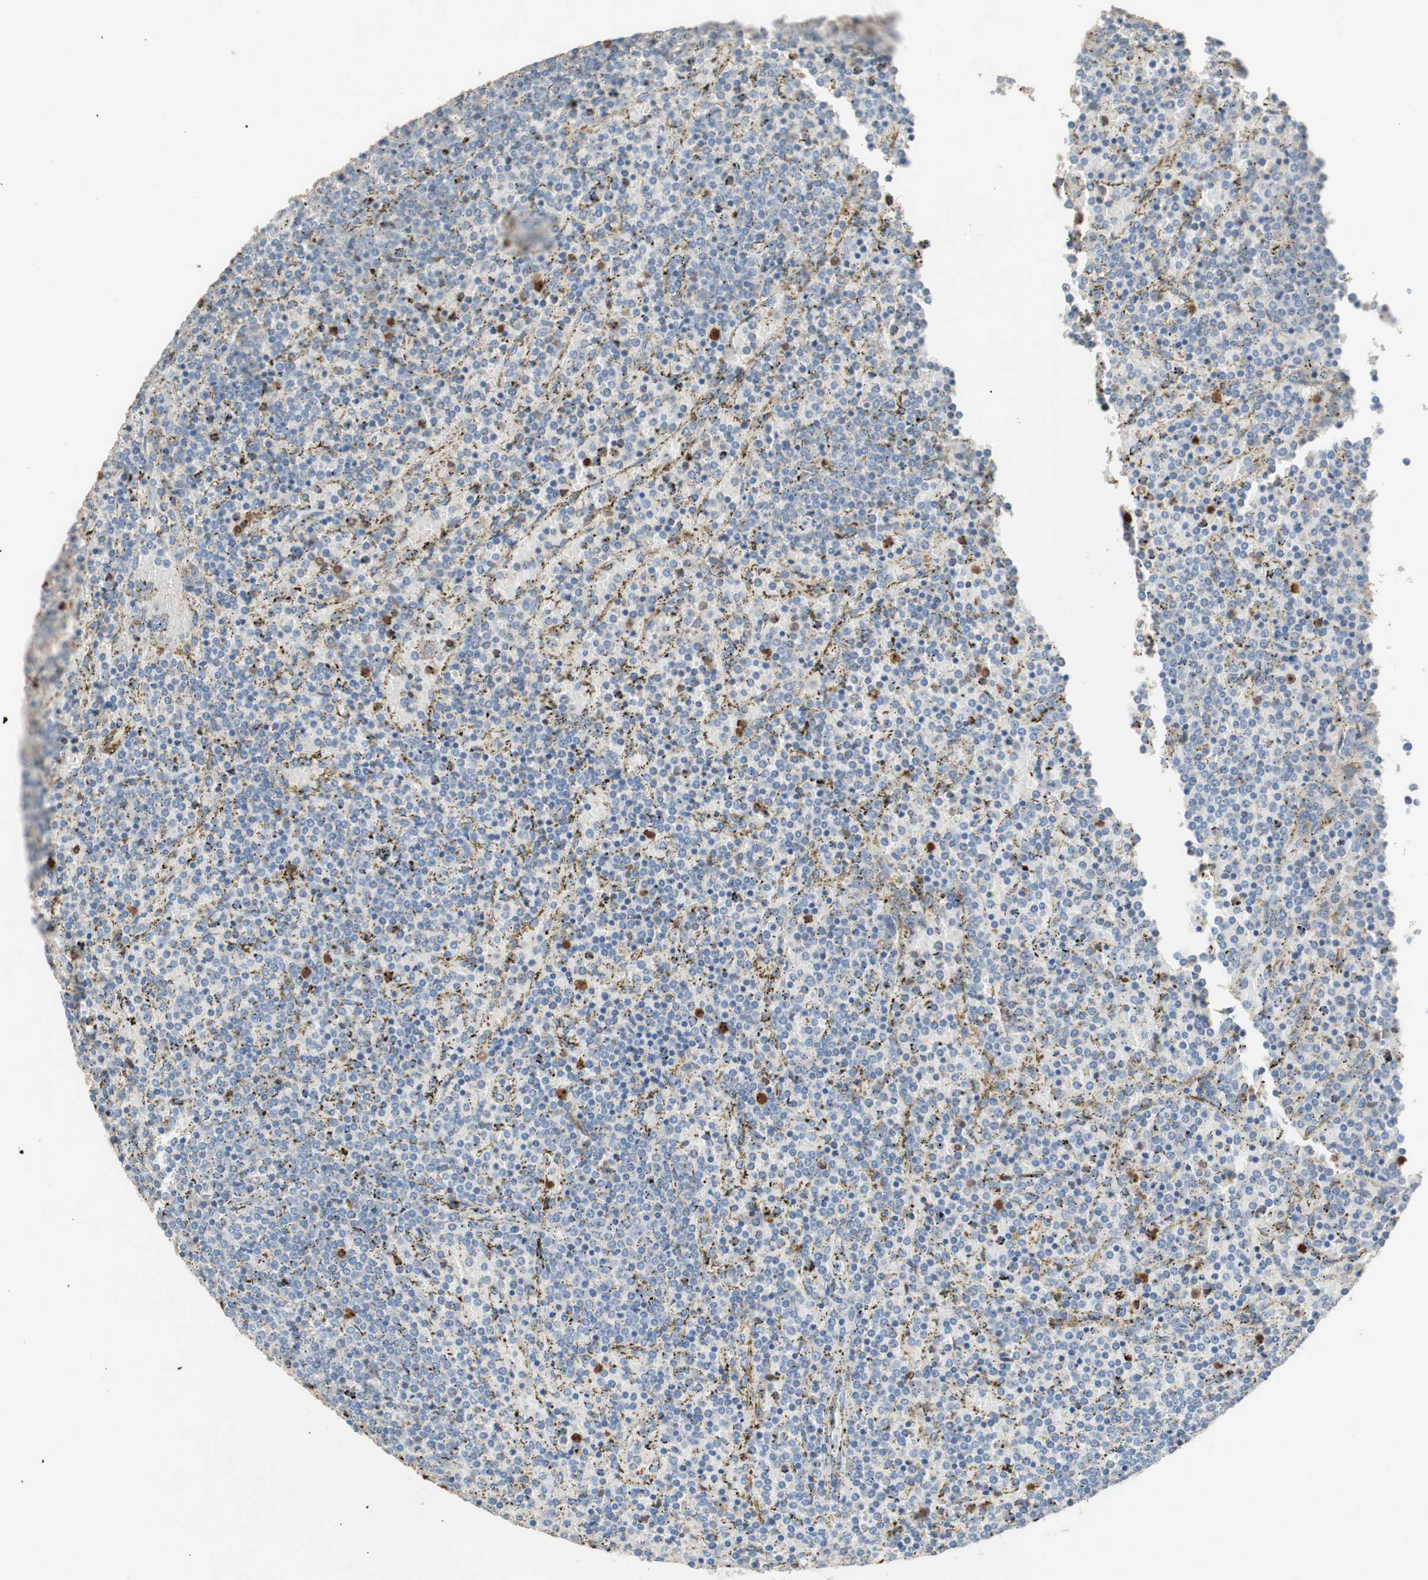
{"staining": {"intensity": "negative", "quantity": "none", "location": "none"}, "tissue": "lymphoma", "cell_type": "Tumor cells", "image_type": "cancer", "snomed": [{"axis": "morphology", "description": "Malignant lymphoma, non-Hodgkin's type, Low grade"}, {"axis": "topography", "description": "Spleen"}], "caption": "IHC of lymphoma reveals no expression in tumor cells. (DAB immunohistochemistry (IHC) with hematoxylin counter stain).", "gene": "CLEC4D", "patient": {"sex": "female", "age": 77}}